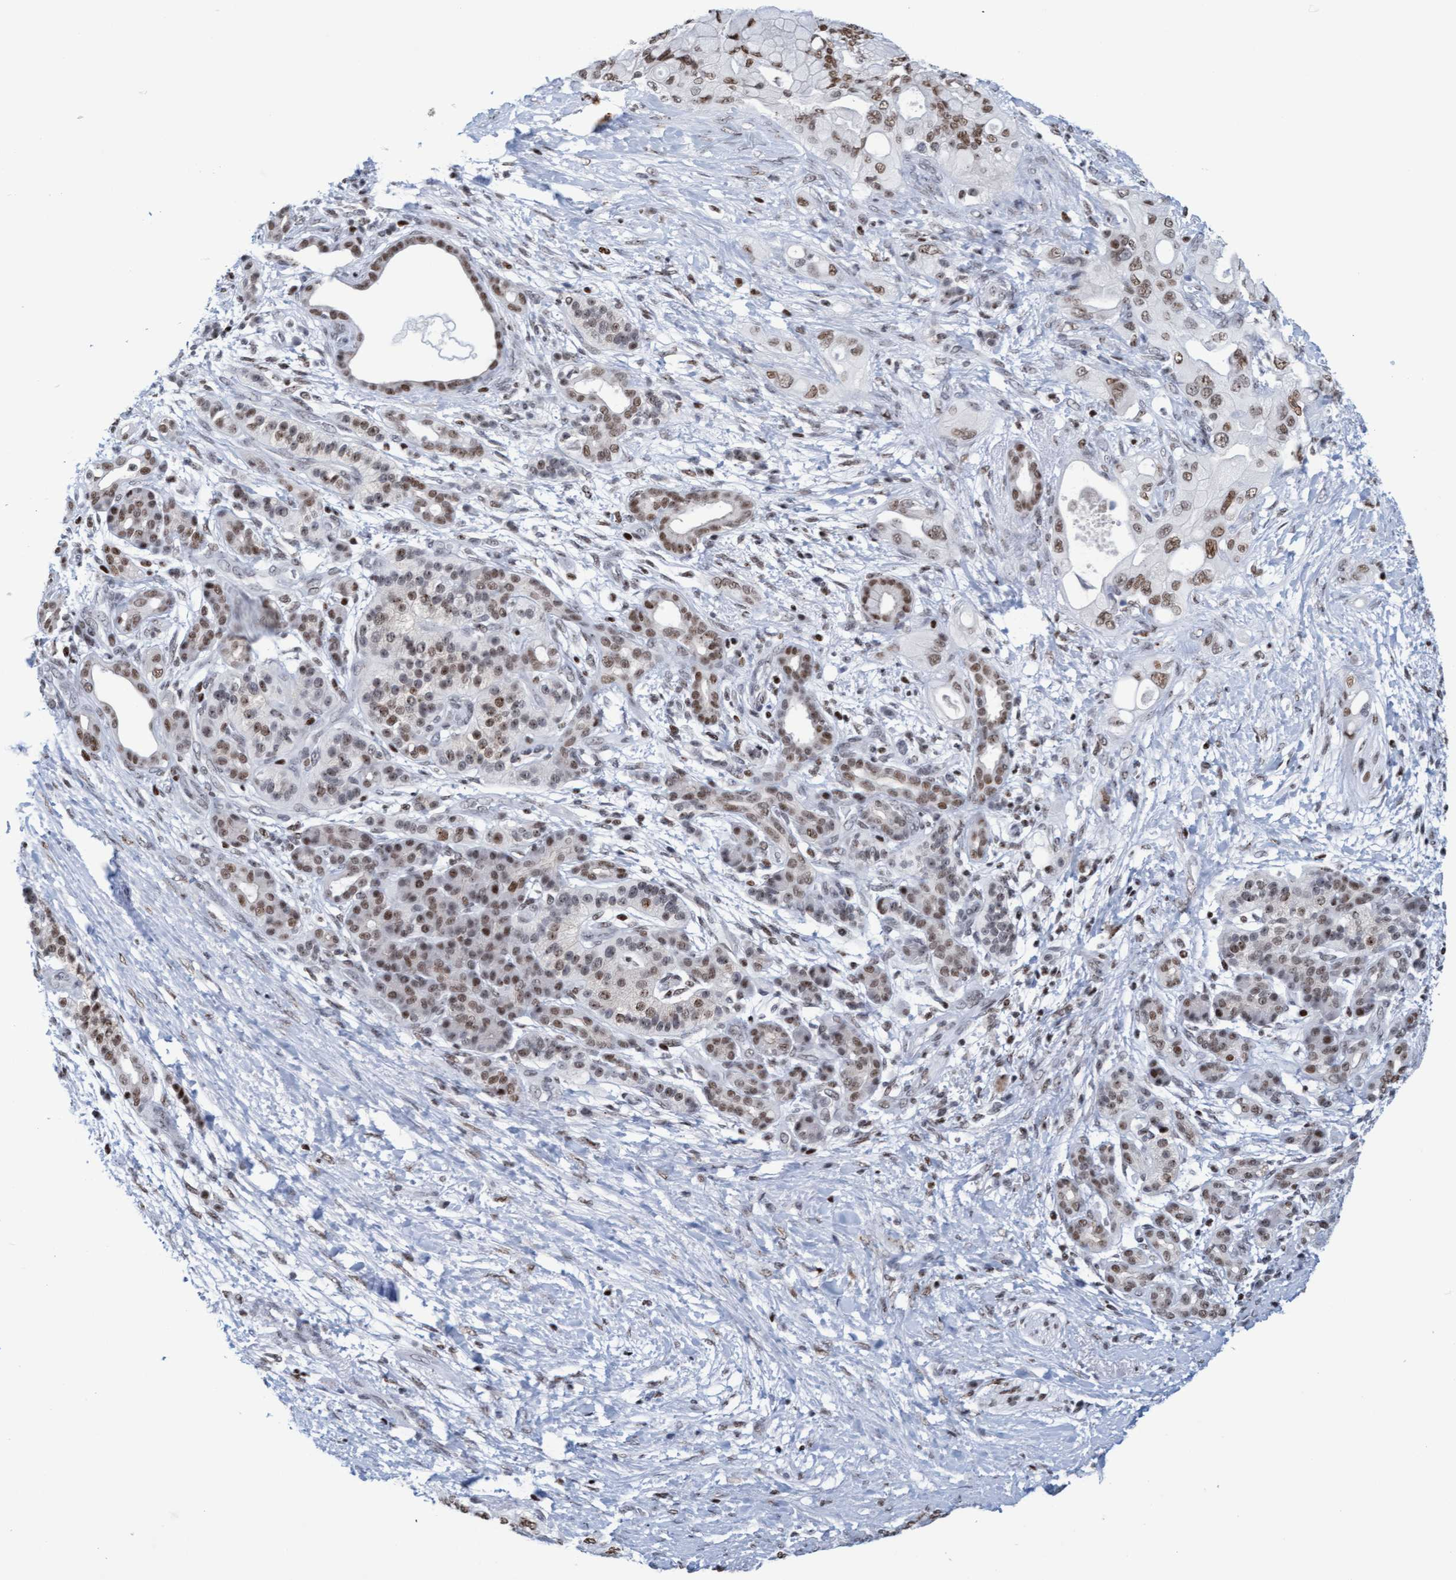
{"staining": {"intensity": "moderate", "quantity": ">75%", "location": "nuclear"}, "tissue": "pancreatic cancer", "cell_type": "Tumor cells", "image_type": "cancer", "snomed": [{"axis": "morphology", "description": "Adenocarcinoma, NOS"}, {"axis": "topography", "description": "Pancreas"}], "caption": "Moderate nuclear expression is identified in approximately >75% of tumor cells in pancreatic cancer (adenocarcinoma).", "gene": "GLRX2", "patient": {"sex": "male", "age": 59}}